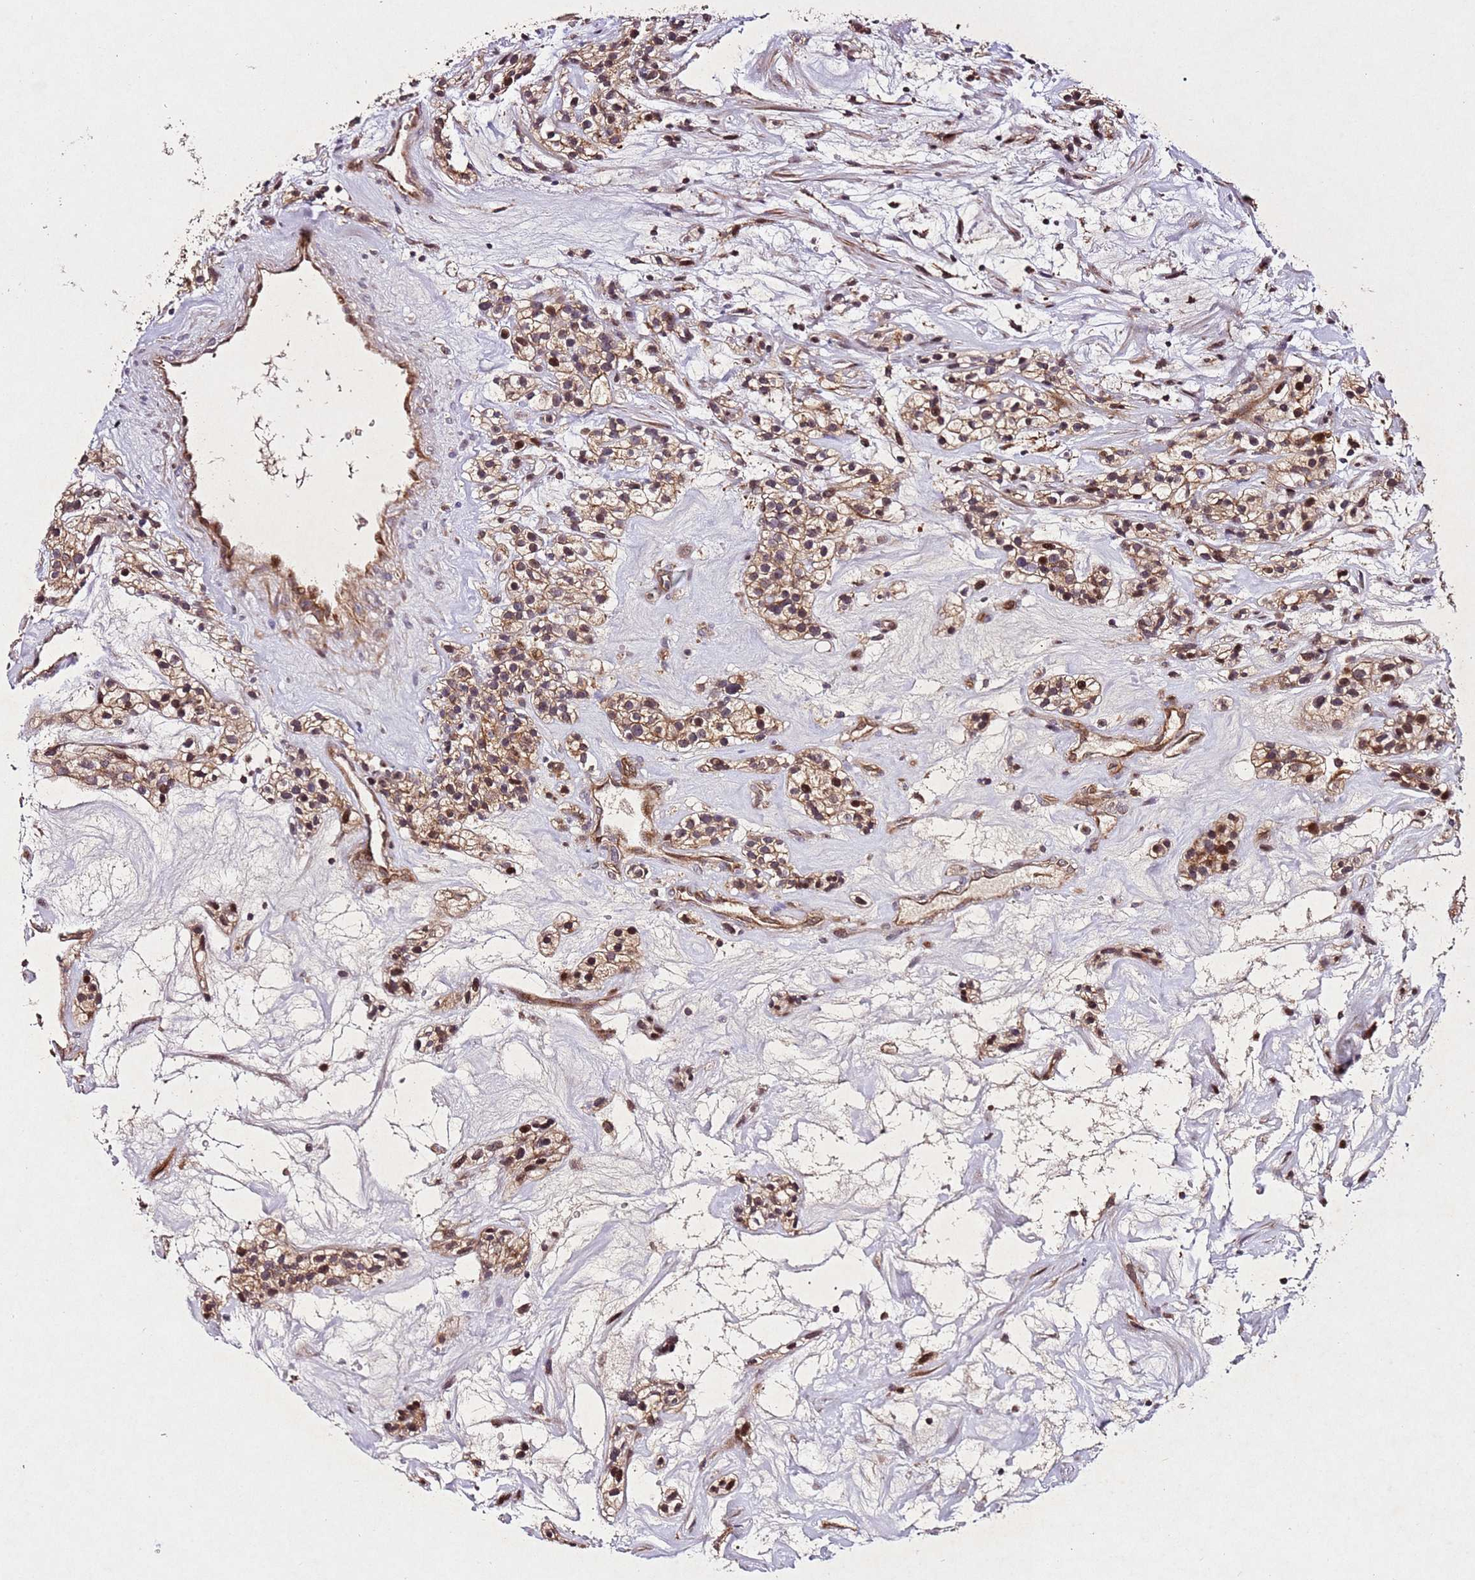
{"staining": {"intensity": "moderate", "quantity": ">75%", "location": "cytoplasmic/membranous"}, "tissue": "renal cancer", "cell_type": "Tumor cells", "image_type": "cancer", "snomed": [{"axis": "morphology", "description": "Adenocarcinoma, NOS"}, {"axis": "topography", "description": "Kidney"}], "caption": "Human renal cancer (adenocarcinoma) stained for a protein (brown) demonstrates moderate cytoplasmic/membranous positive staining in about >75% of tumor cells.", "gene": "PTMA", "patient": {"sex": "female", "age": 57}}